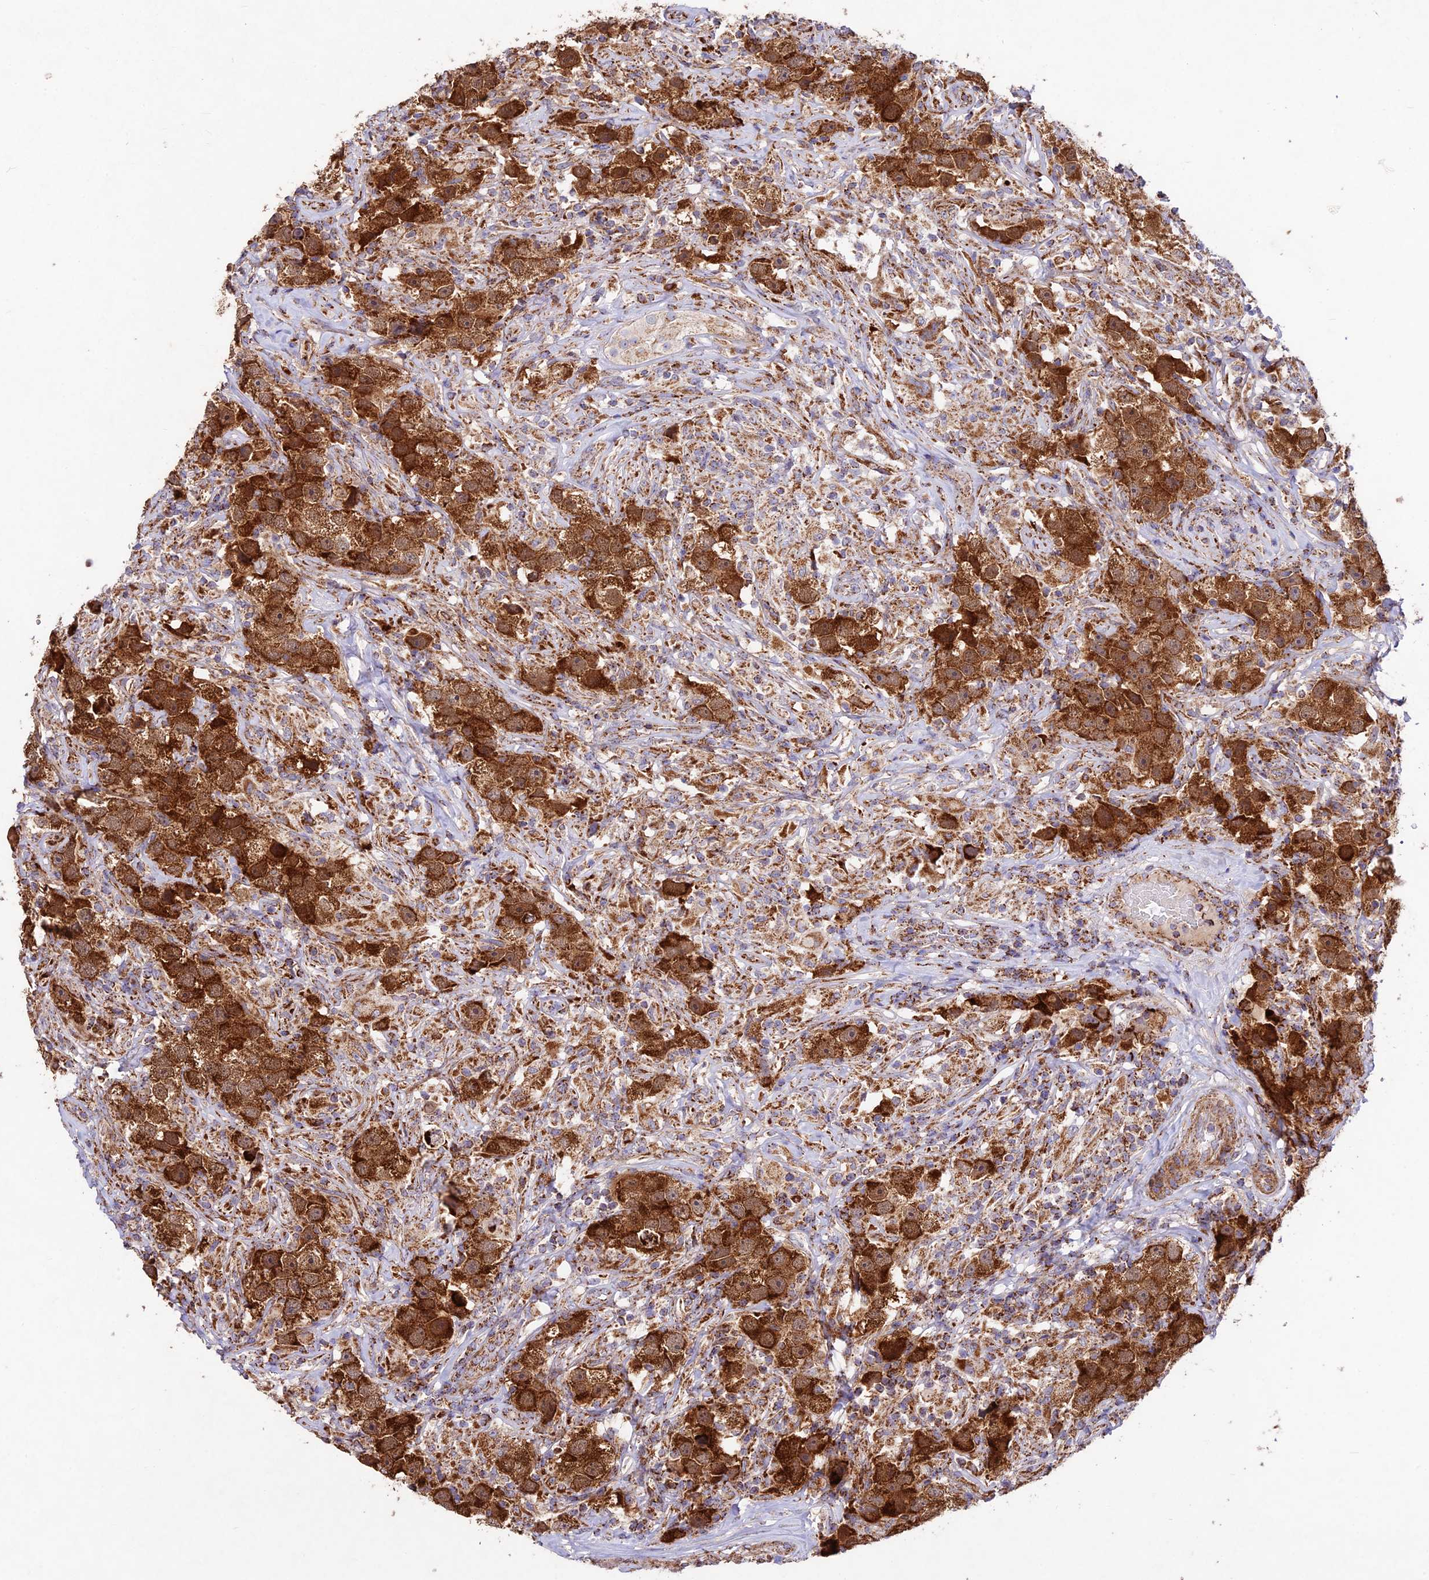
{"staining": {"intensity": "strong", "quantity": ">75%", "location": "cytoplasmic/membranous"}, "tissue": "testis cancer", "cell_type": "Tumor cells", "image_type": "cancer", "snomed": [{"axis": "morphology", "description": "Seminoma, NOS"}, {"axis": "topography", "description": "Testis"}], "caption": "An image of testis cancer (seminoma) stained for a protein demonstrates strong cytoplasmic/membranous brown staining in tumor cells. Using DAB (3,3'-diaminobenzidine) (brown) and hematoxylin (blue) stains, captured at high magnification using brightfield microscopy.", "gene": "KHDC3L", "patient": {"sex": "male", "age": 49}}